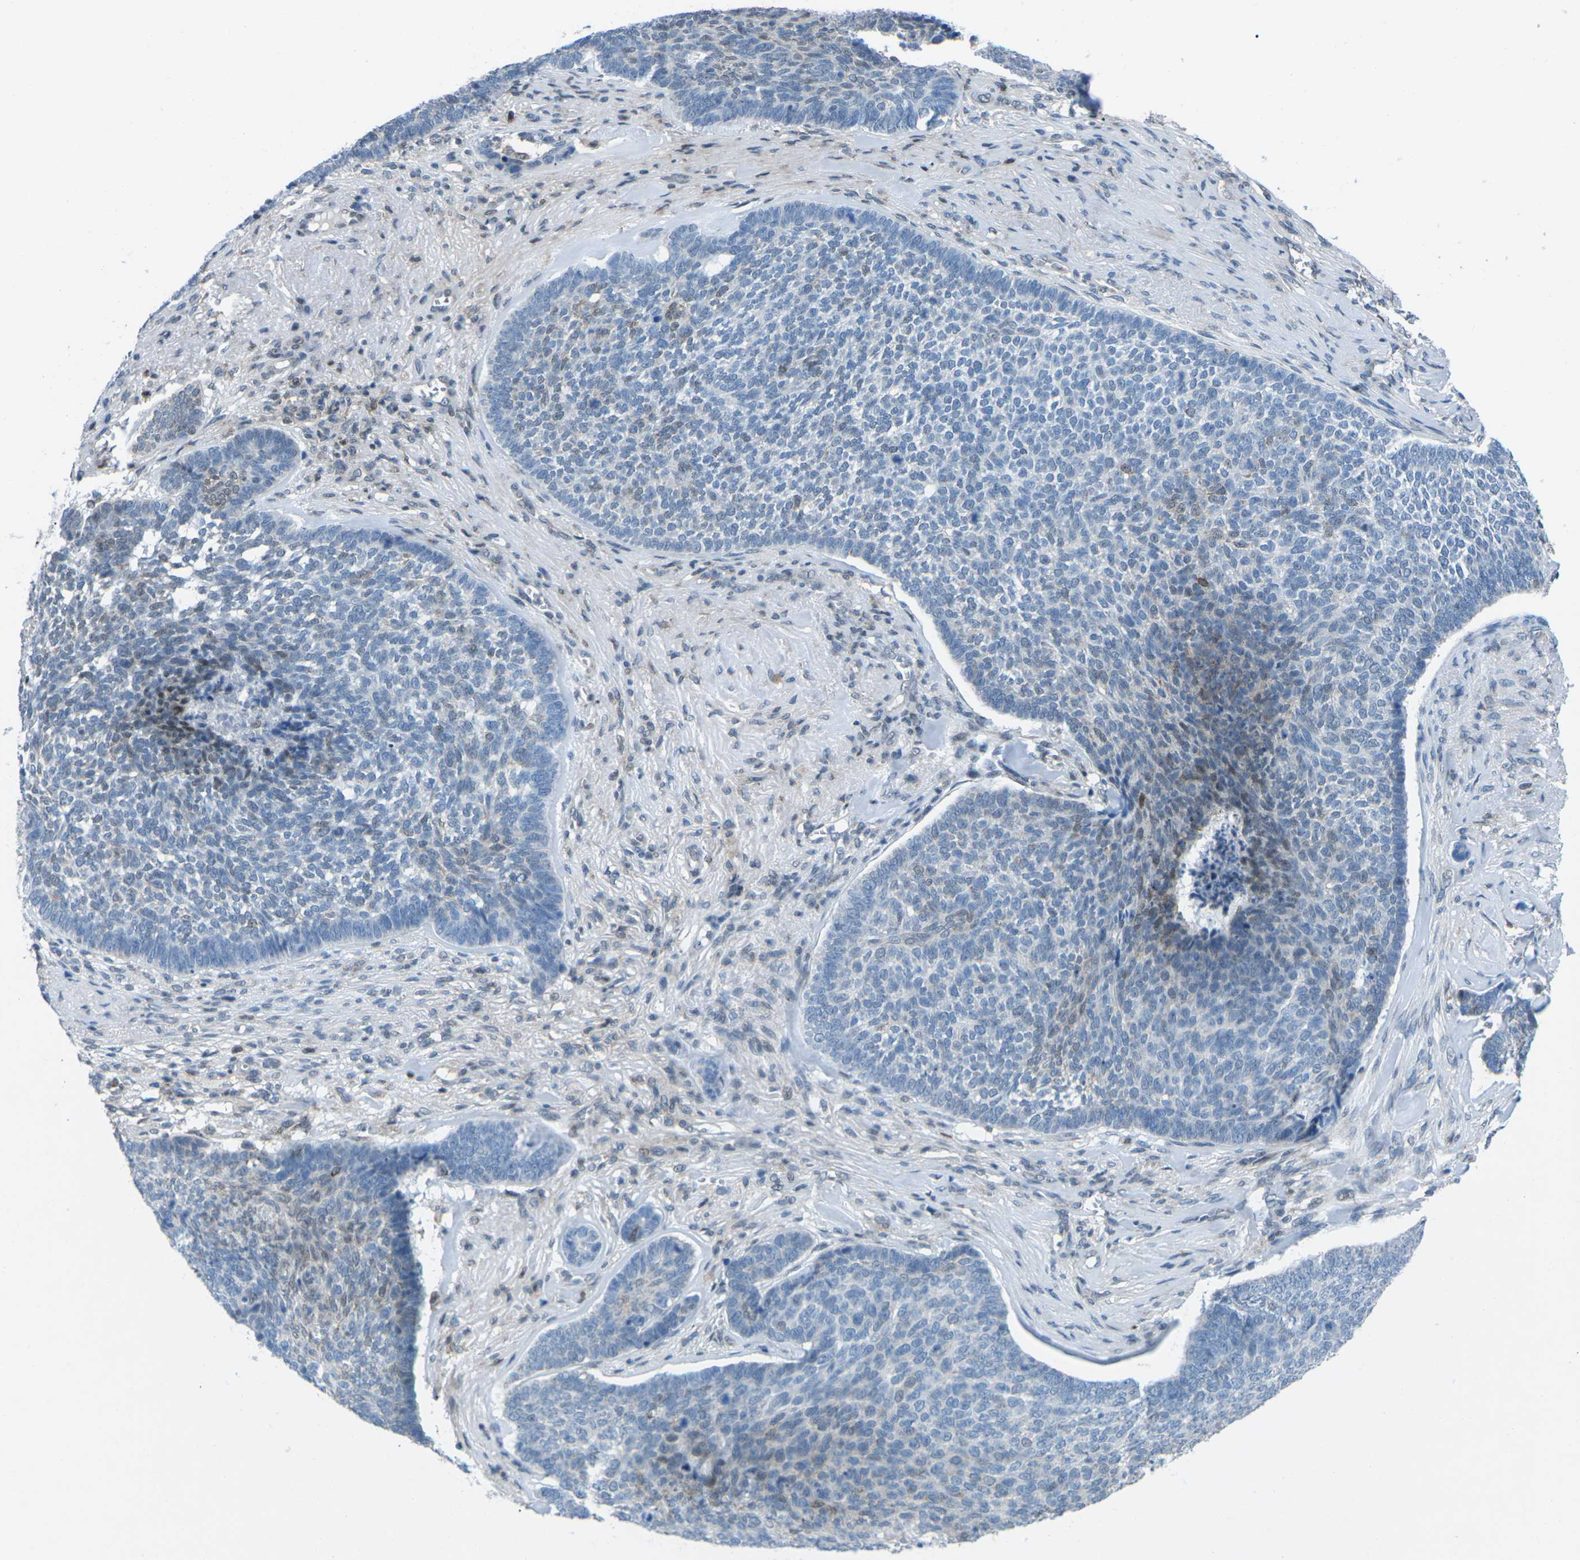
{"staining": {"intensity": "moderate", "quantity": "<25%", "location": "nuclear"}, "tissue": "skin cancer", "cell_type": "Tumor cells", "image_type": "cancer", "snomed": [{"axis": "morphology", "description": "Basal cell carcinoma"}, {"axis": "topography", "description": "Skin"}], "caption": "Brown immunohistochemical staining in human basal cell carcinoma (skin) demonstrates moderate nuclear positivity in approximately <25% of tumor cells. Using DAB (brown) and hematoxylin (blue) stains, captured at high magnification using brightfield microscopy.", "gene": "MBNL1", "patient": {"sex": "male", "age": 84}}